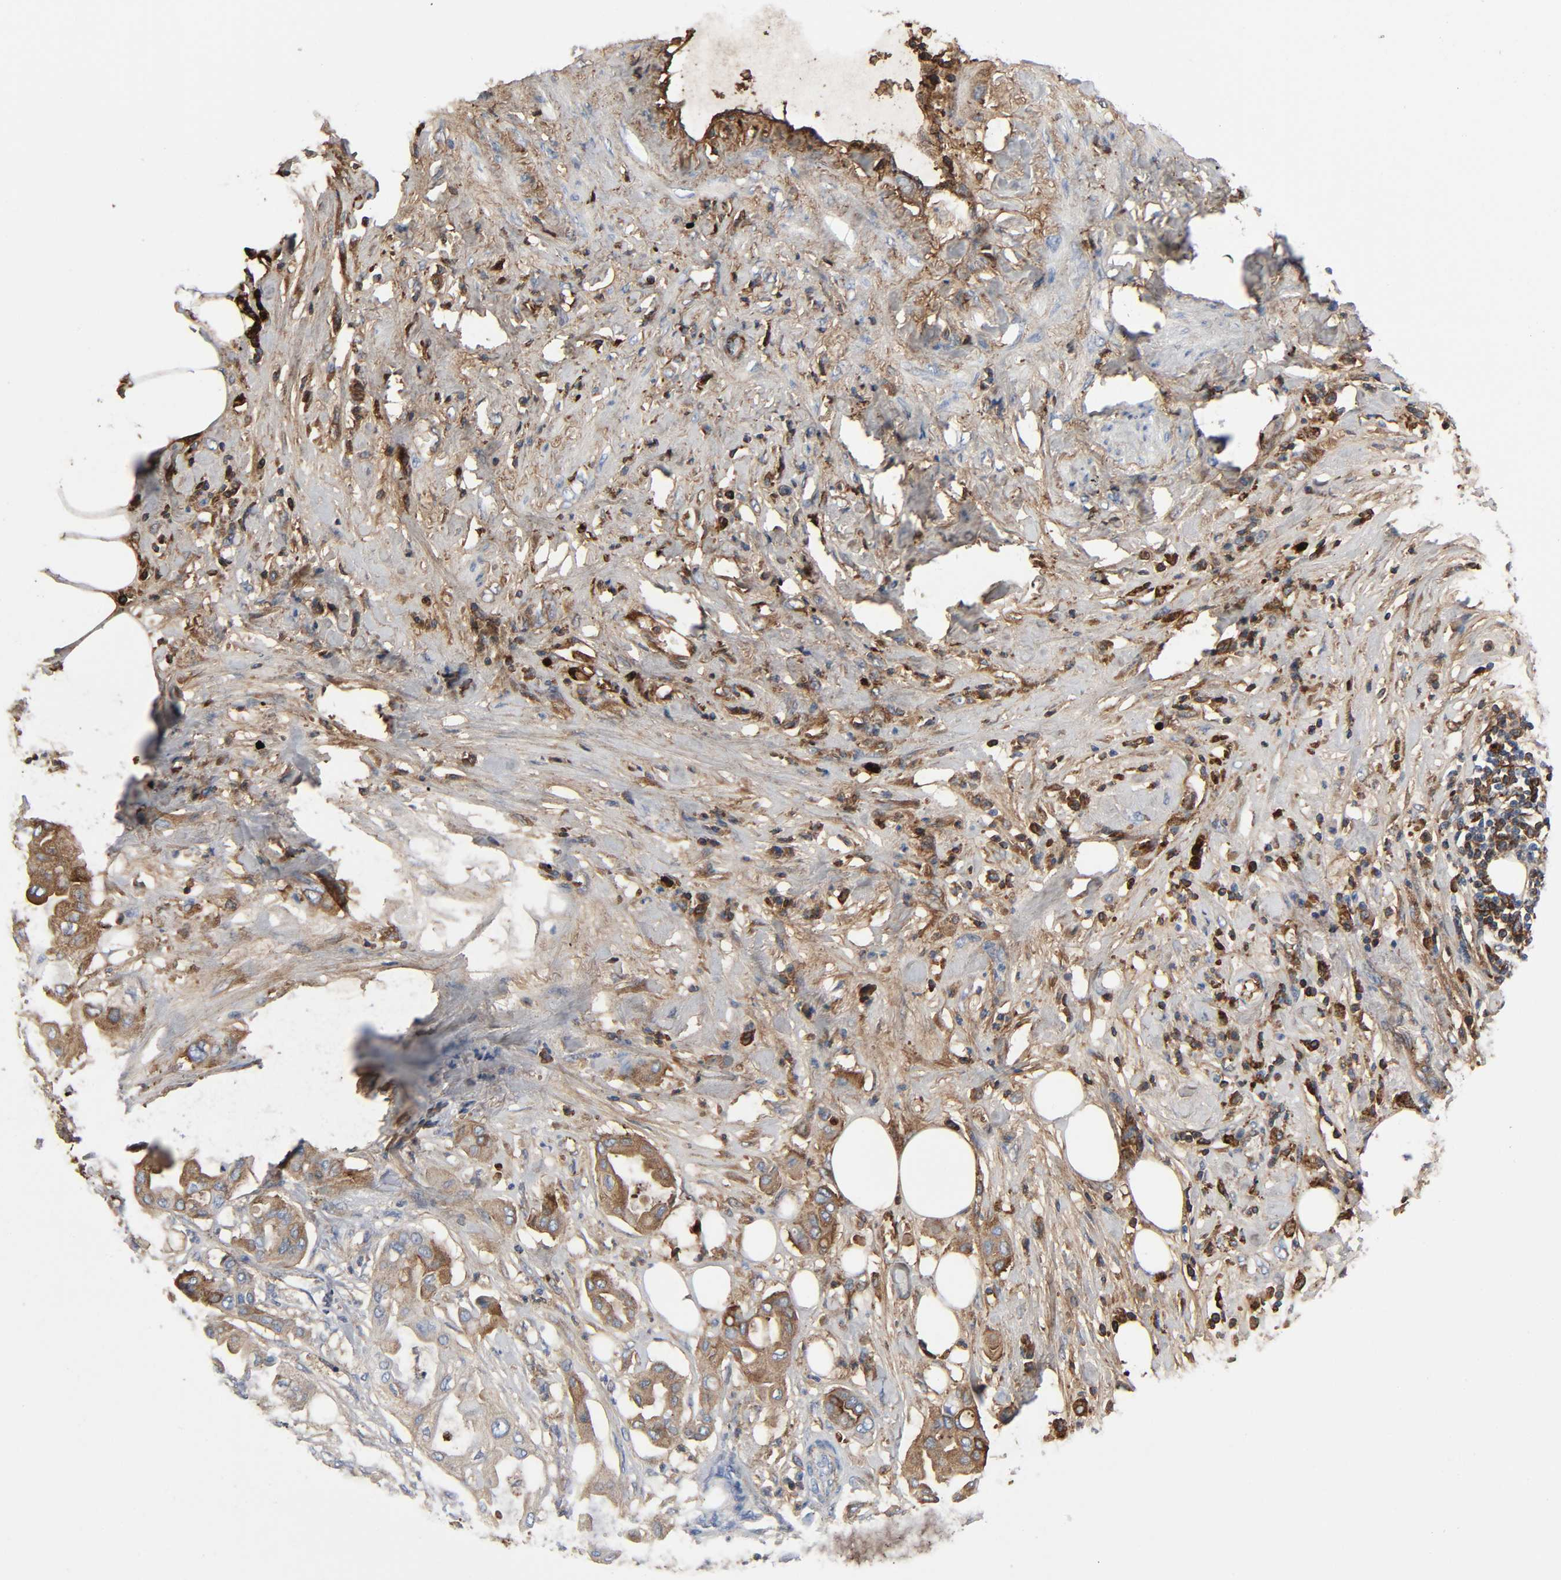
{"staining": {"intensity": "weak", "quantity": ">75%", "location": "cytoplasmic/membranous"}, "tissue": "pancreatic cancer", "cell_type": "Tumor cells", "image_type": "cancer", "snomed": [{"axis": "morphology", "description": "Adenocarcinoma, NOS"}, {"axis": "morphology", "description": "Adenocarcinoma, metastatic, NOS"}, {"axis": "topography", "description": "Lymph node"}, {"axis": "topography", "description": "Pancreas"}, {"axis": "topography", "description": "Duodenum"}], "caption": "Immunohistochemical staining of adenocarcinoma (pancreatic) reveals weak cytoplasmic/membranous protein expression in about >75% of tumor cells.", "gene": "C3", "patient": {"sex": "female", "age": 64}}